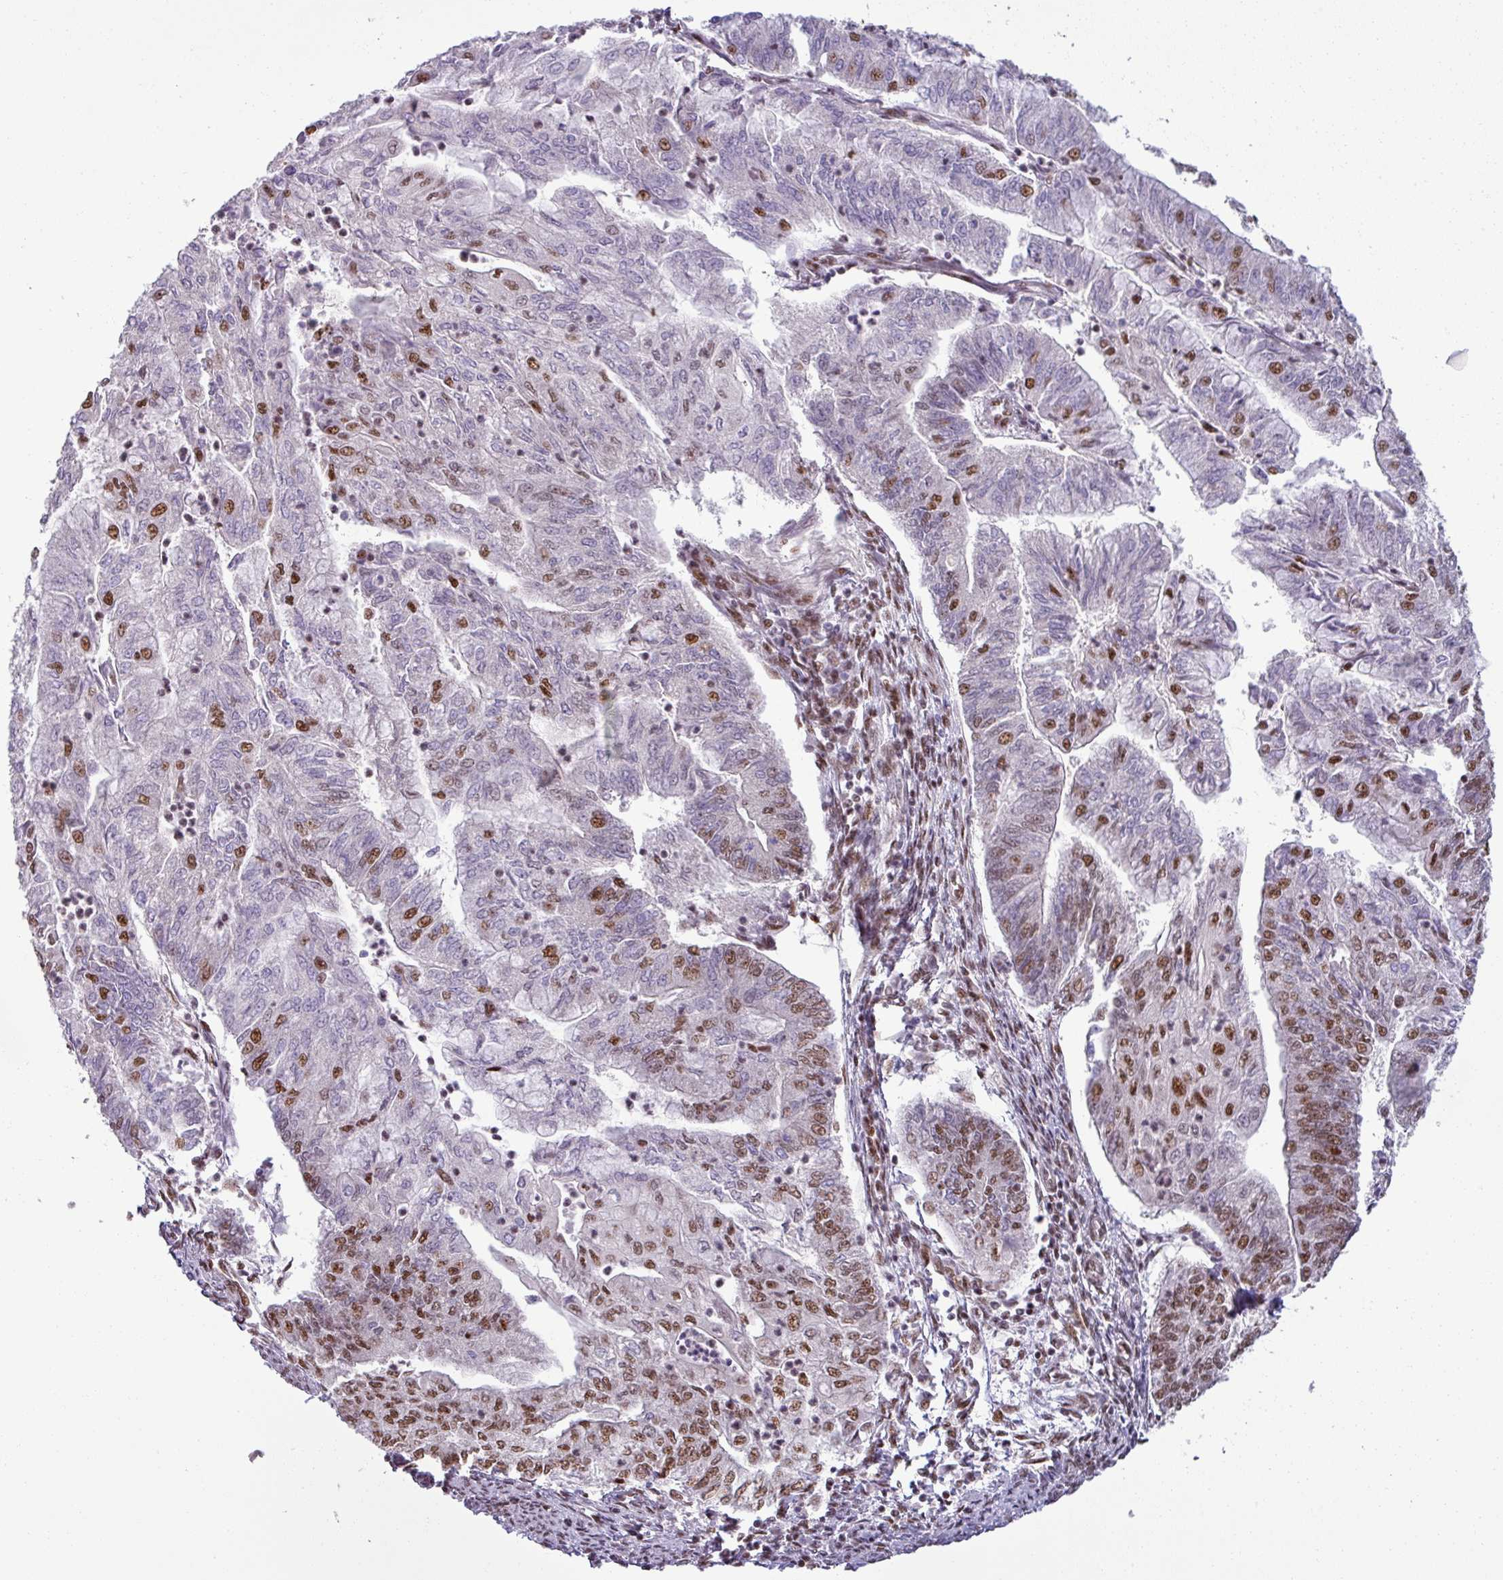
{"staining": {"intensity": "moderate", "quantity": "25%-75%", "location": "nuclear"}, "tissue": "smooth muscle", "cell_type": "Smooth muscle cells", "image_type": "normal", "snomed": [{"axis": "morphology", "description": "Normal tissue, NOS"}, {"axis": "topography", "description": "Smooth muscle"}, {"axis": "topography", "description": "Uterus"}], "caption": "The image exhibits immunohistochemical staining of normal smooth muscle. There is moderate nuclear staining is appreciated in about 25%-75% of smooth muscle cells. (brown staining indicates protein expression, while blue staining denotes nuclei).", "gene": "PTPN20", "patient": {"sex": "female", "age": 59}}